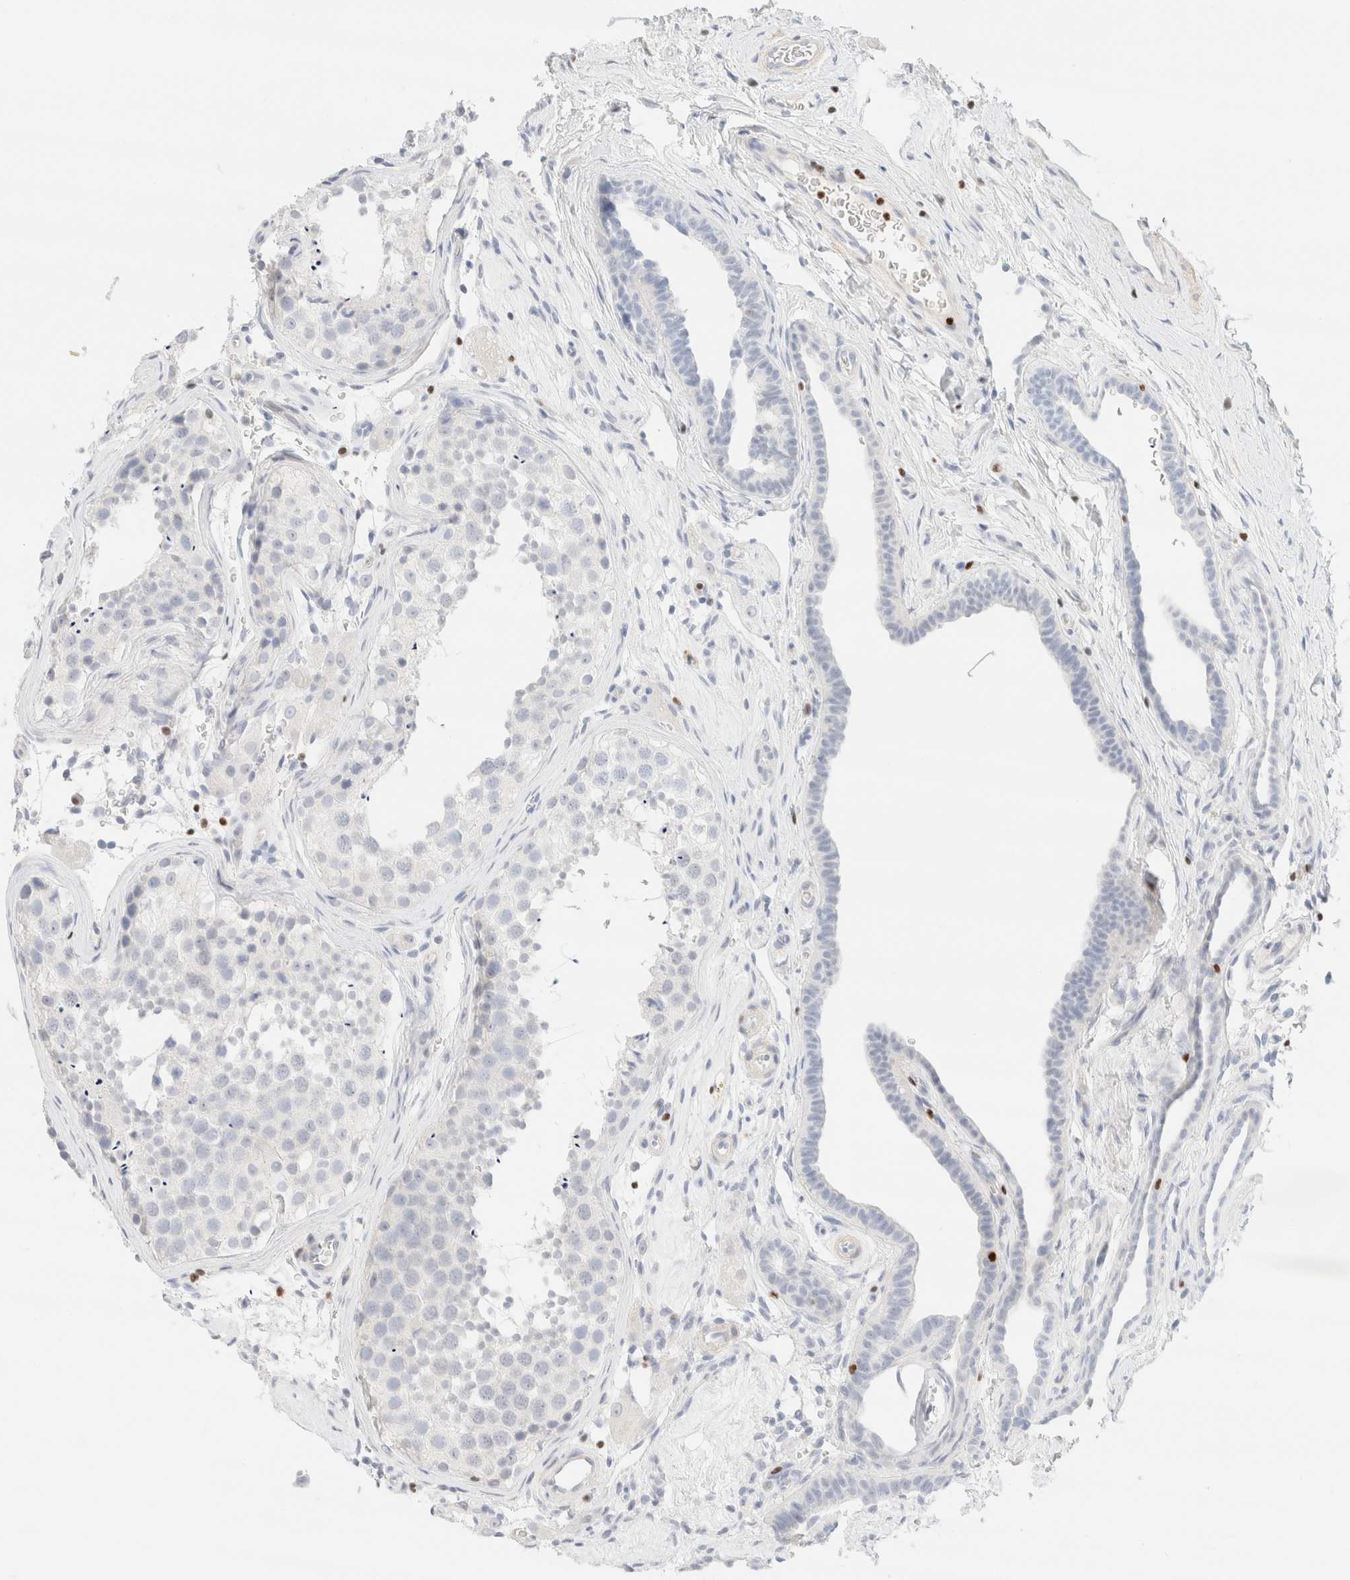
{"staining": {"intensity": "negative", "quantity": "none", "location": "none"}, "tissue": "testis cancer", "cell_type": "Tumor cells", "image_type": "cancer", "snomed": [{"axis": "morphology", "description": "Normal tissue, NOS"}, {"axis": "morphology", "description": "Seminoma, NOS"}, {"axis": "topography", "description": "Testis"}], "caption": "The micrograph reveals no staining of tumor cells in testis cancer.", "gene": "IKZF3", "patient": {"sex": "male", "age": 43}}